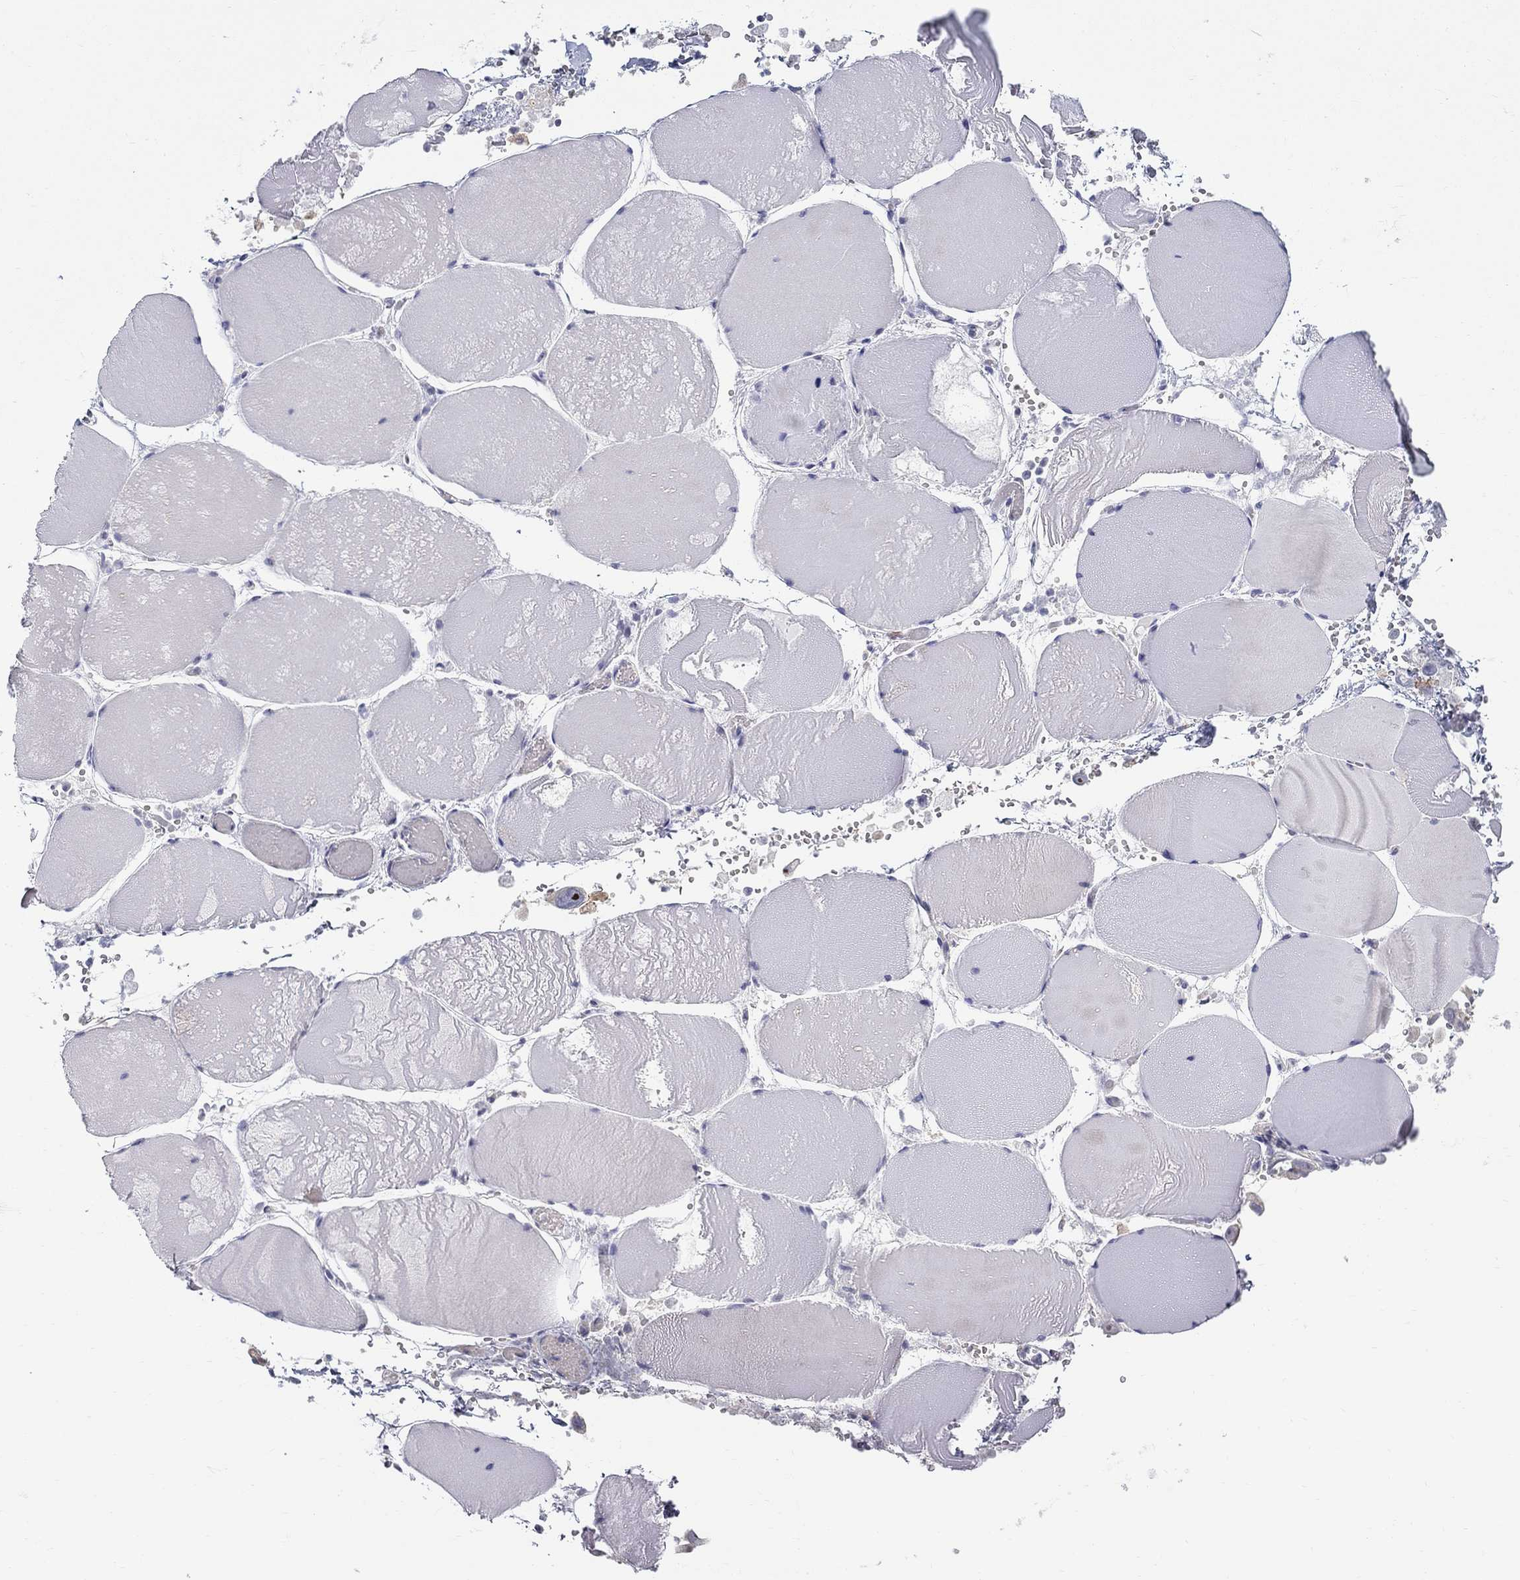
{"staining": {"intensity": "negative", "quantity": "none", "location": "none"}, "tissue": "skeletal muscle", "cell_type": "Myocytes", "image_type": "normal", "snomed": [{"axis": "morphology", "description": "Normal tissue, NOS"}, {"axis": "morphology", "description": "Malignant melanoma, Metastatic site"}, {"axis": "topography", "description": "Skeletal muscle"}], "caption": "A histopathology image of skeletal muscle stained for a protein reveals no brown staining in myocytes.", "gene": "QRFPR", "patient": {"sex": "male", "age": 50}}